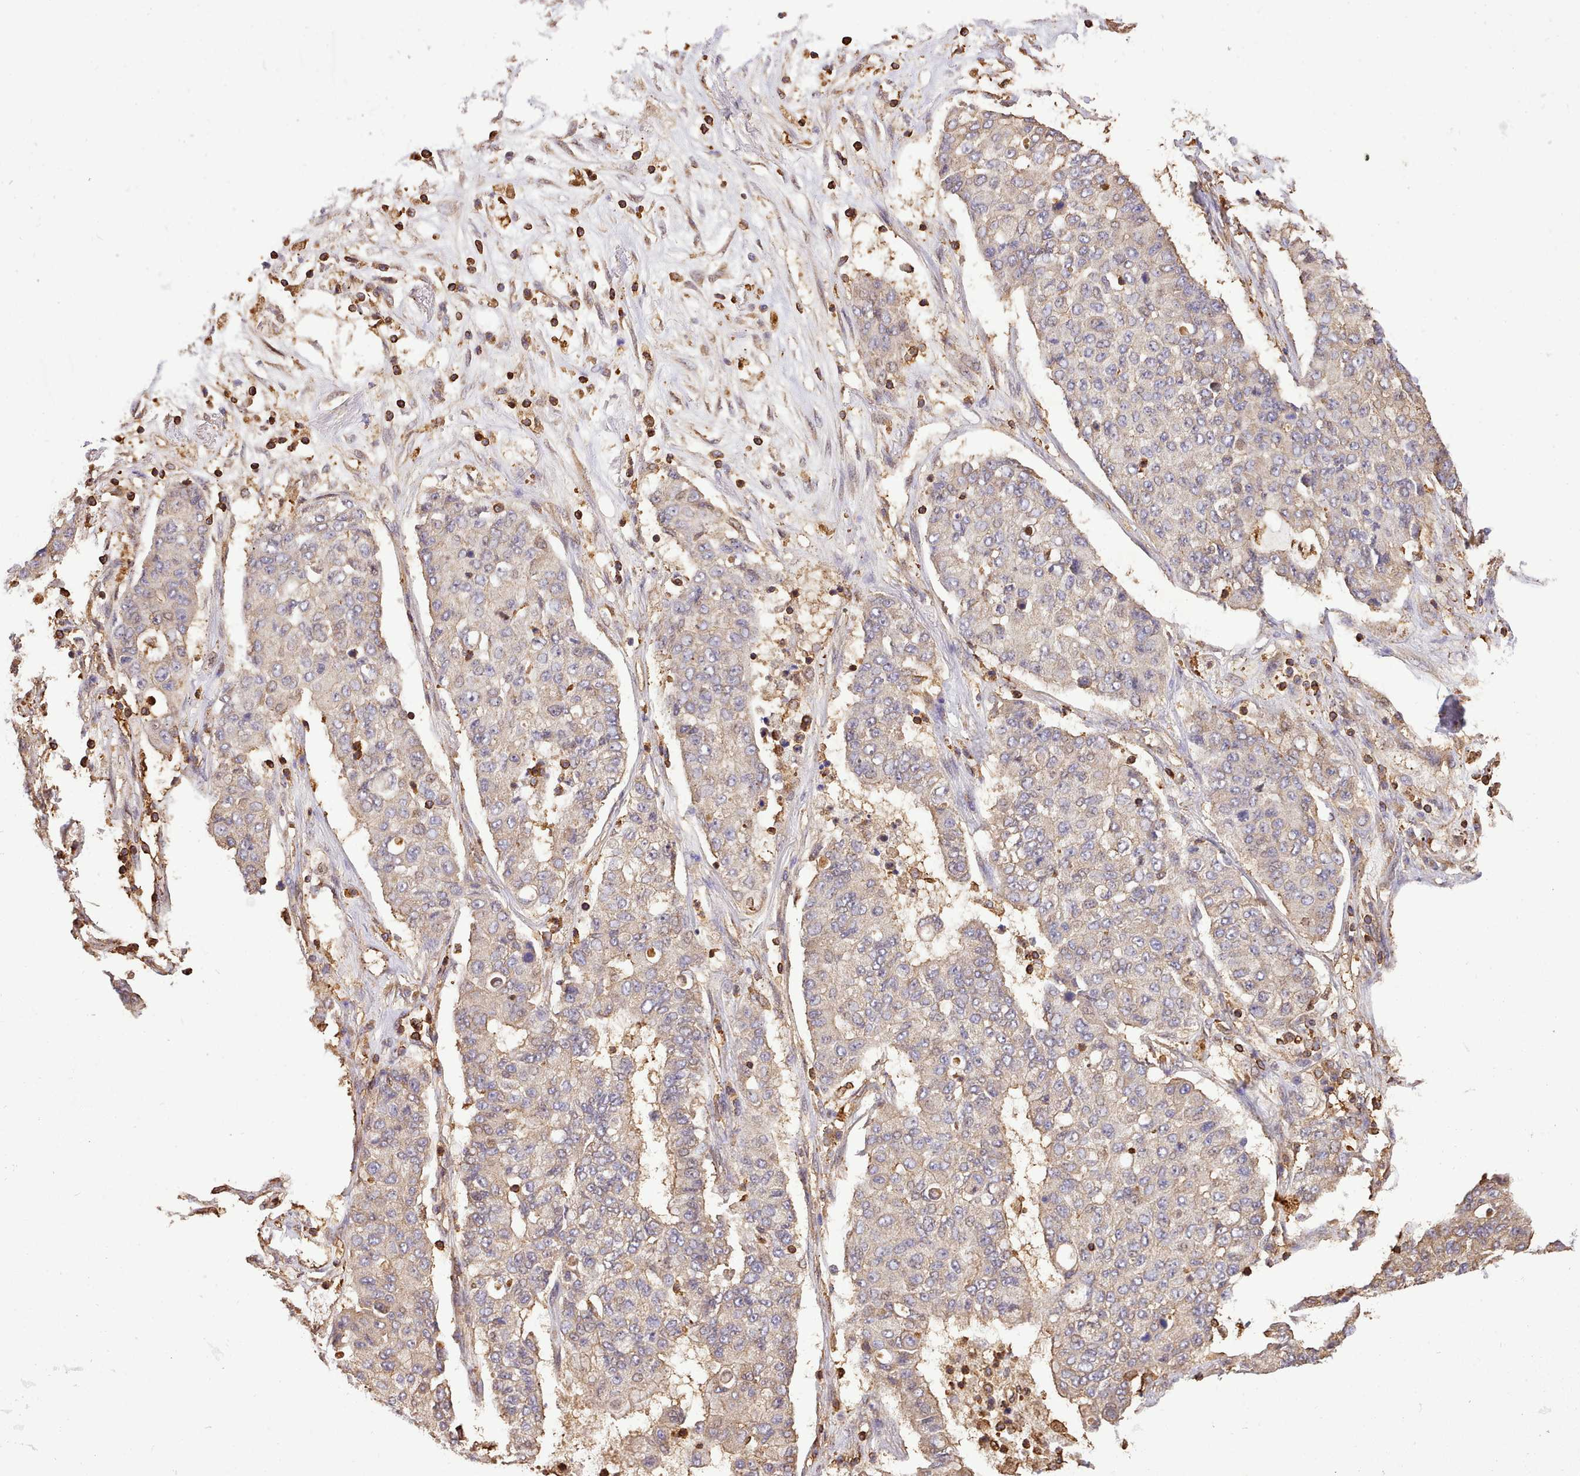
{"staining": {"intensity": "weak", "quantity": "<25%", "location": "cytoplasmic/membranous"}, "tissue": "lung cancer", "cell_type": "Tumor cells", "image_type": "cancer", "snomed": [{"axis": "morphology", "description": "Squamous cell carcinoma, NOS"}, {"axis": "topography", "description": "Lung"}], "caption": "Immunohistochemistry (IHC) of squamous cell carcinoma (lung) demonstrates no positivity in tumor cells.", "gene": "CAPZA1", "patient": {"sex": "male", "age": 74}}